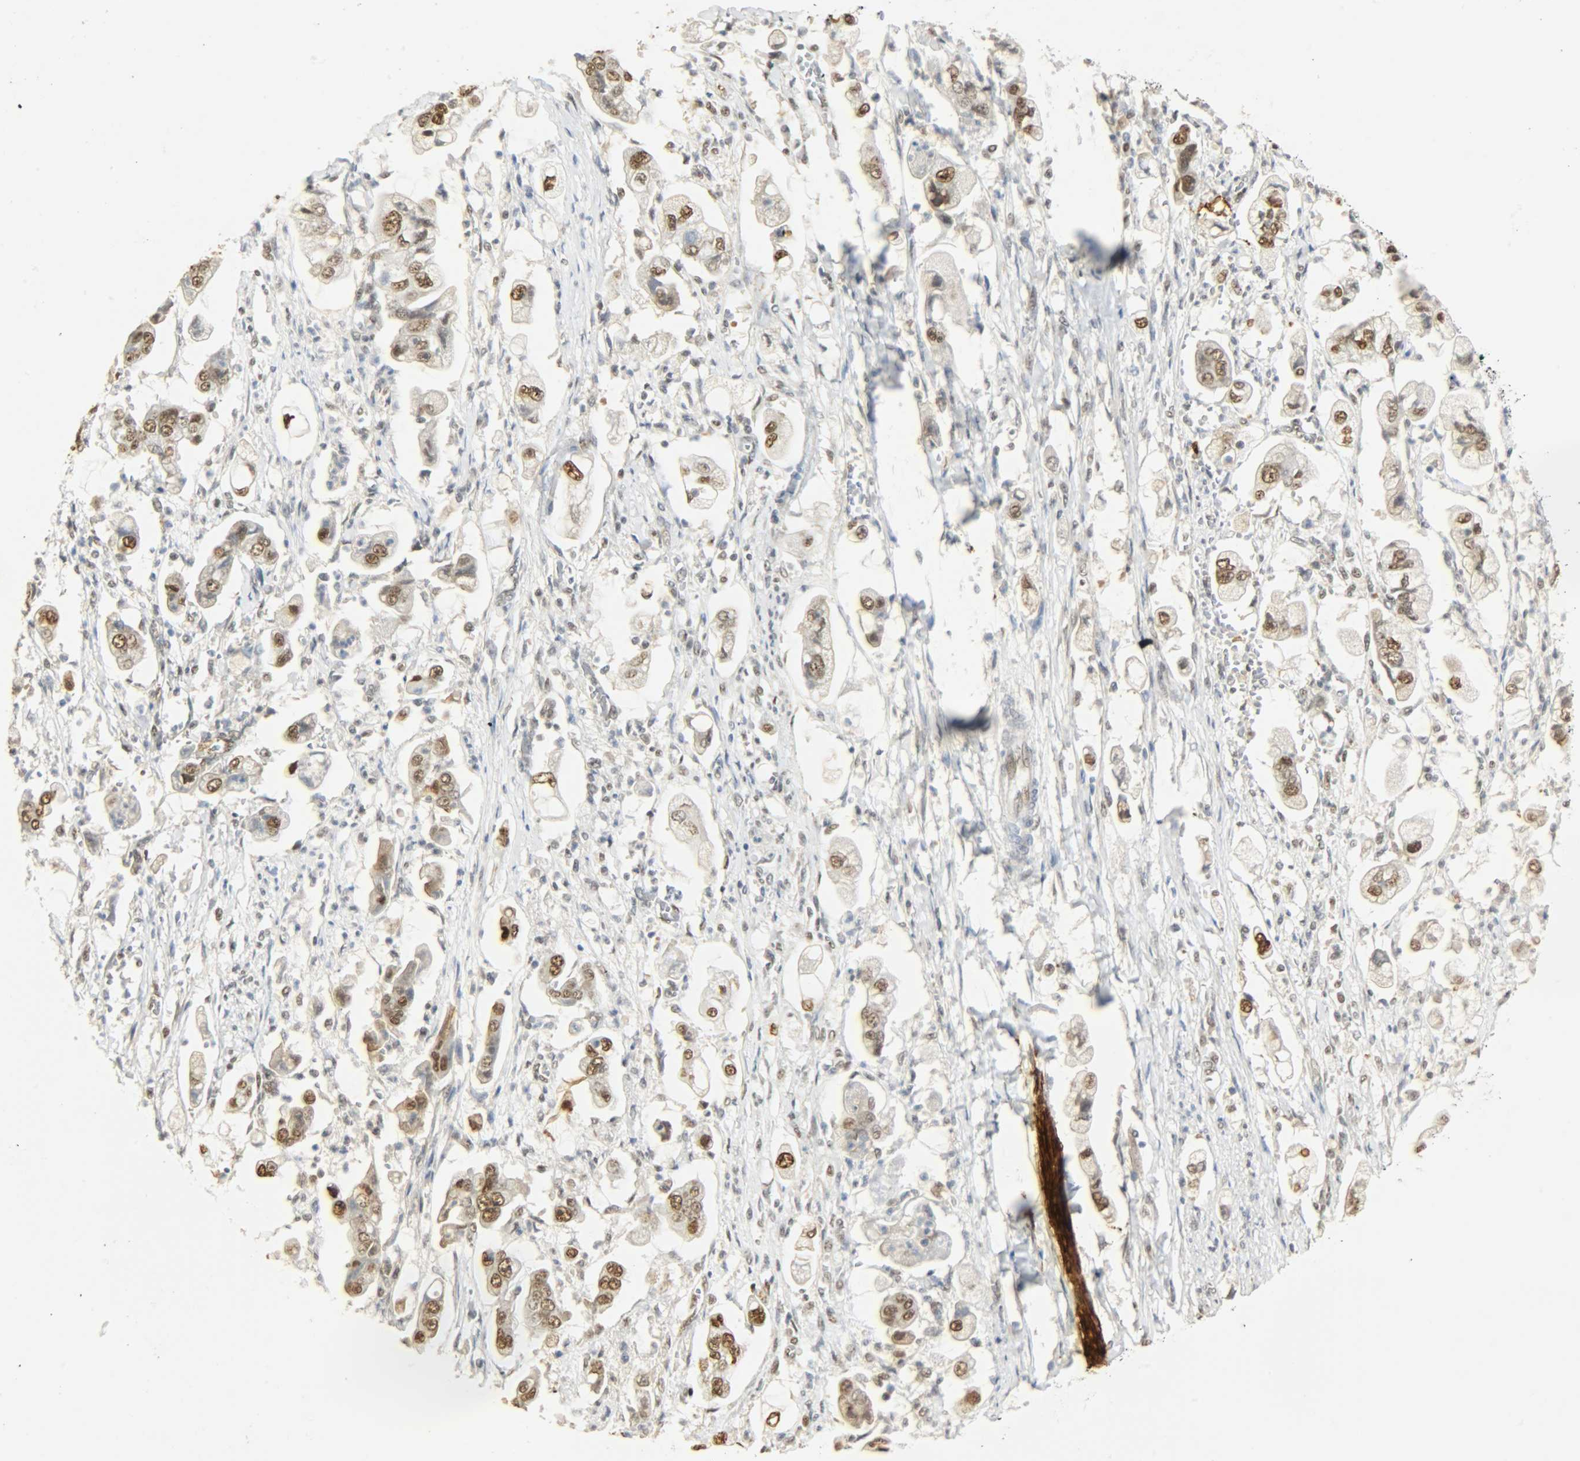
{"staining": {"intensity": "strong", "quantity": ">75%", "location": "nuclear"}, "tissue": "stomach cancer", "cell_type": "Tumor cells", "image_type": "cancer", "snomed": [{"axis": "morphology", "description": "Adenocarcinoma, NOS"}, {"axis": "topography", "description": "Stomach"}], "caption": "Immunohistochemical staining of human stomach adenocarcinoma exhibits strong nuclear protein positivity in approximately >75% of tumor cells.", "gene": "NGFR", "patient": {"sex": "male", "age": 62}}